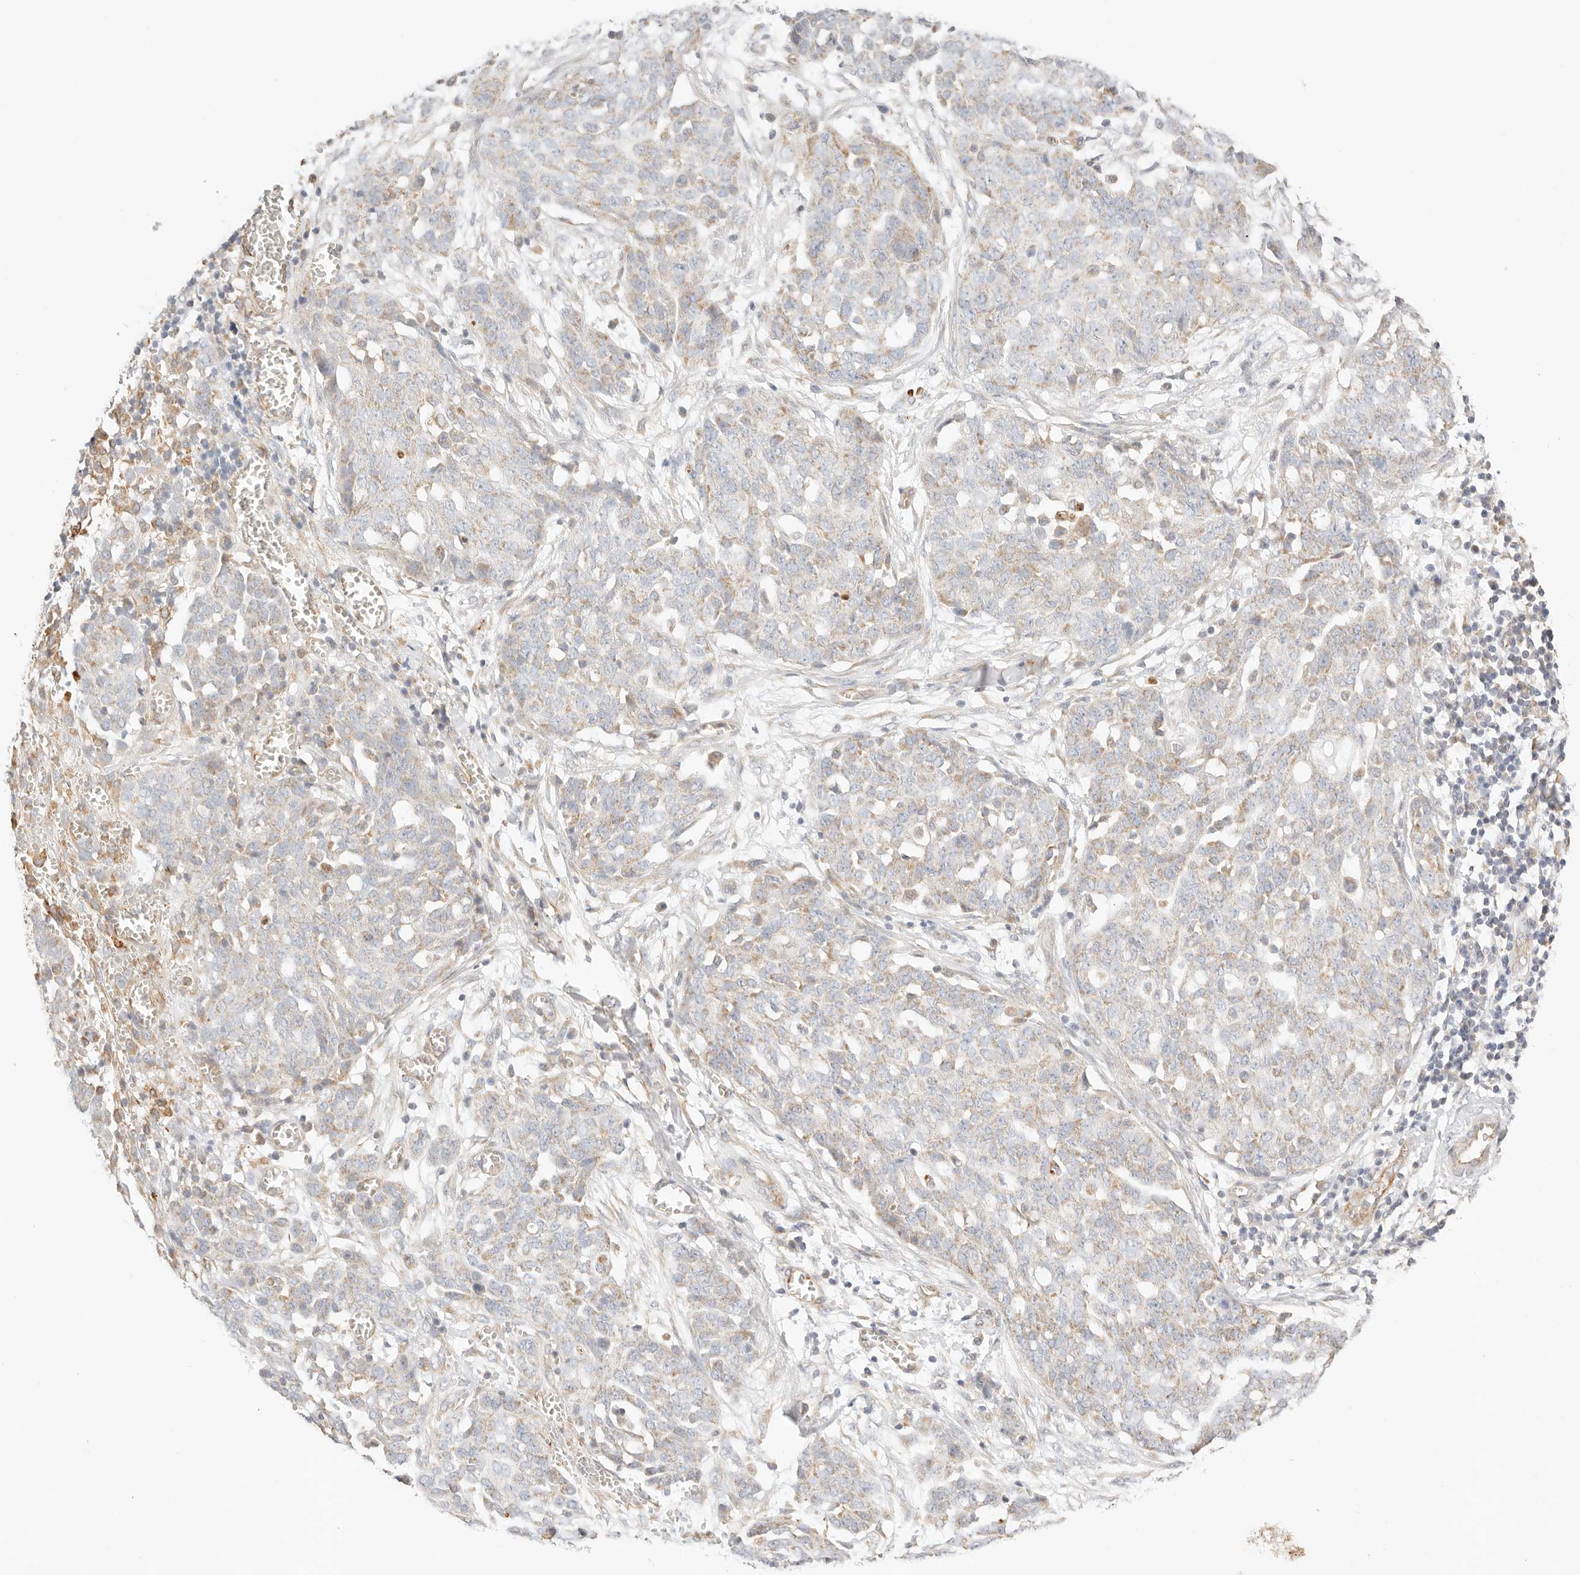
{"staining": {"intensity": "weak", "quantity": "<25%", "location": "cytoplasmic/membranous"}, "tissue": "ovarian cancer", "cell_type": "Tumor cells", "image_type": "cancer", "snomed": [{"axis": "morphology", "description": "Cystadenocarcinoma, serous, NOS"}, {"axis": "topography", "description": "Soft tissue"}, {"axis": "topography", "description": "Ovary"}], "caption": "Tumor cells show no significant positivity in ovarian serous cystadenocarcinoma. (Brightfield microscopy of DAB (3,3'-diaminobenzidine) immunohistochemistry at high magnification).", "gene": "ZC3H11A", "patient": {"sex": "female", "age": 57}}